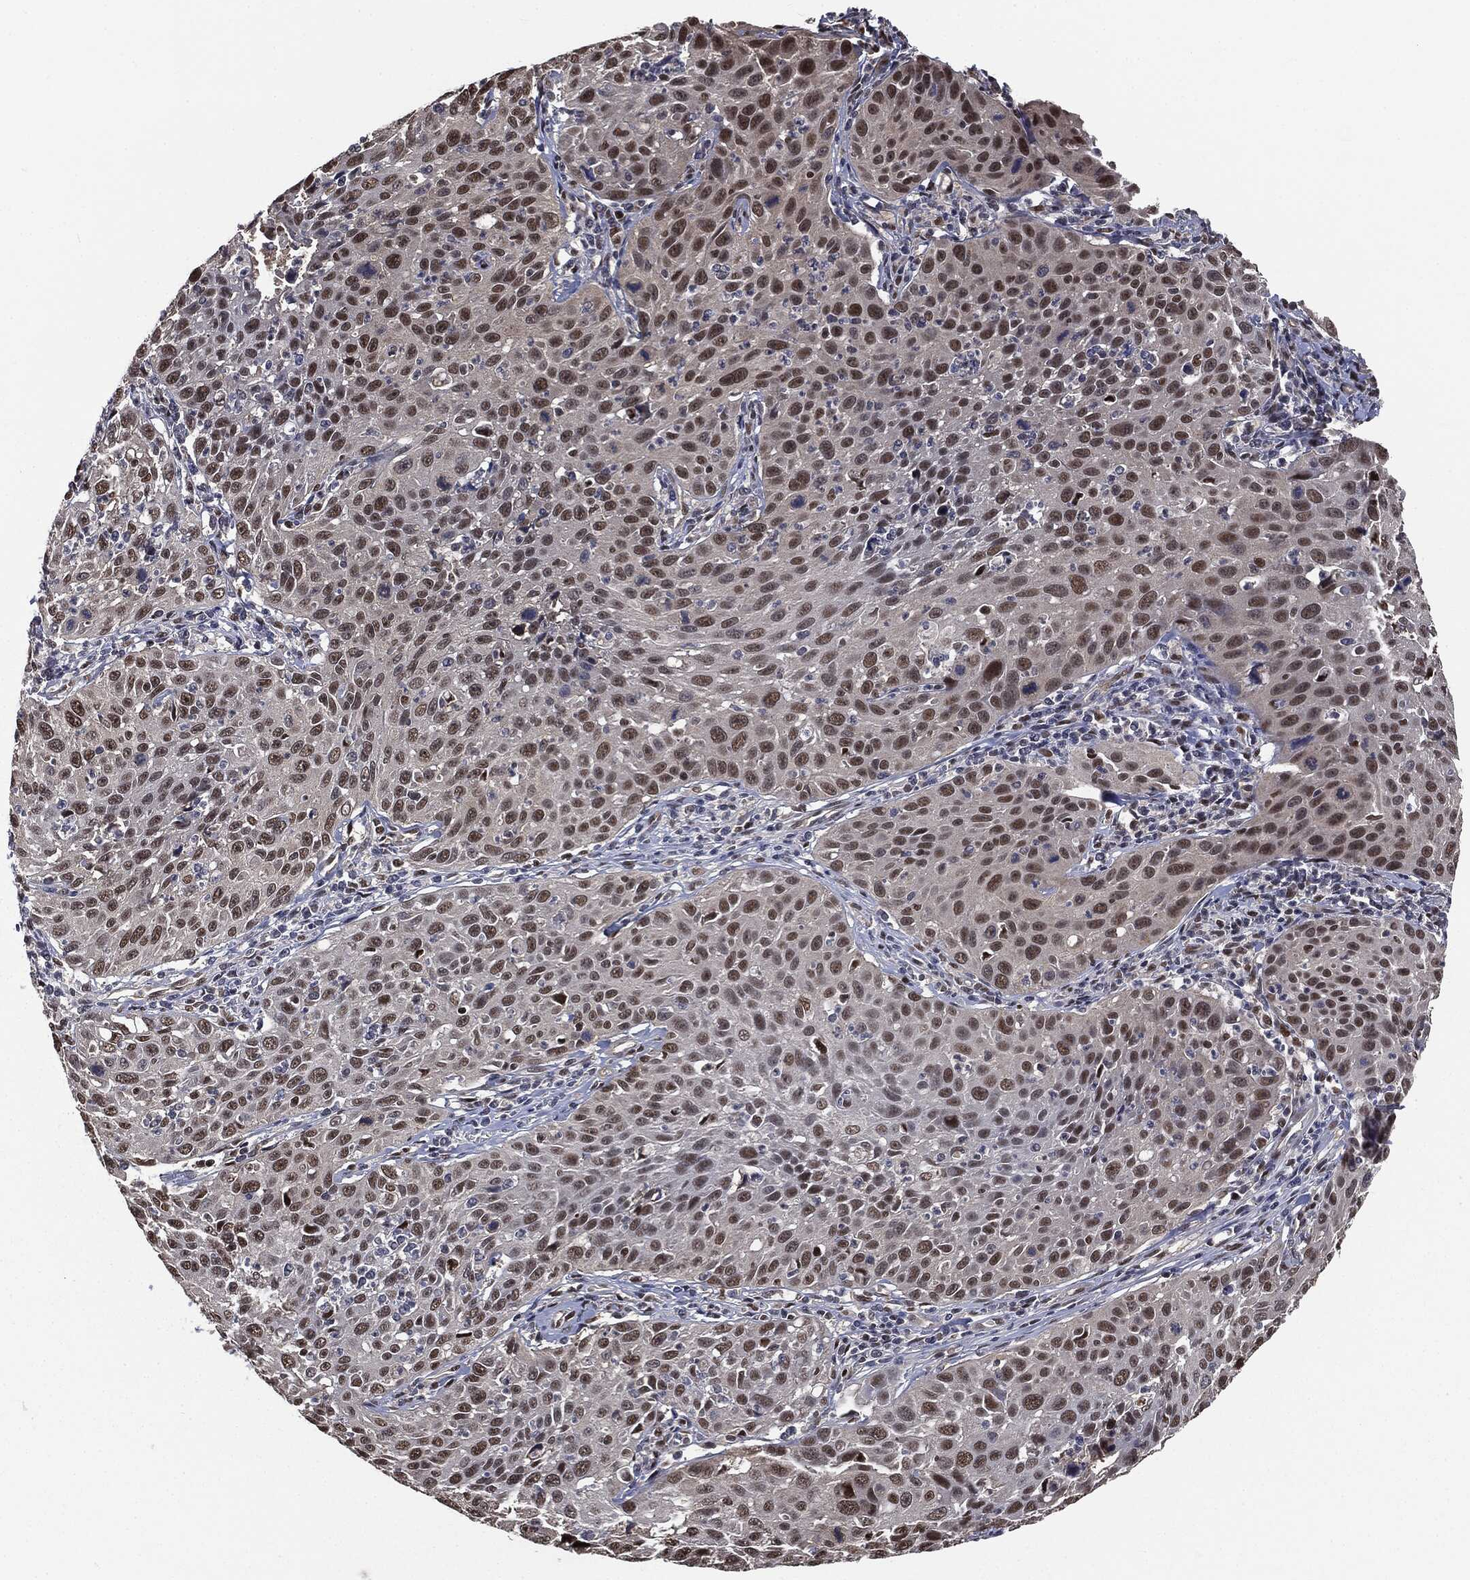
{"staining": {"intensity": "moderate", "quantity": "25%-75%", "location": "nuclear"}, "tissue": "cervical cancer", "cell_type": "Tumor cells", "image_type": "cancer", "snomed": [{"axis": "morphology", "description": "Squamous cell carcinoma, NOS"}, {"axis": "topography", "description": "Cervix"}], "caption": "IHC of human cervical cancer exhibits medium levels of moderate nuclear expression in about 25%-75% of tumor cells. The staining was performed using DAB (3,3'-diaminobenzidine), with brown indicating positive protein expression. Nuclei are stained blue with hematoxylin.", "gene": "SHLD2", "patient": {"sex": "female", "age": 26}}